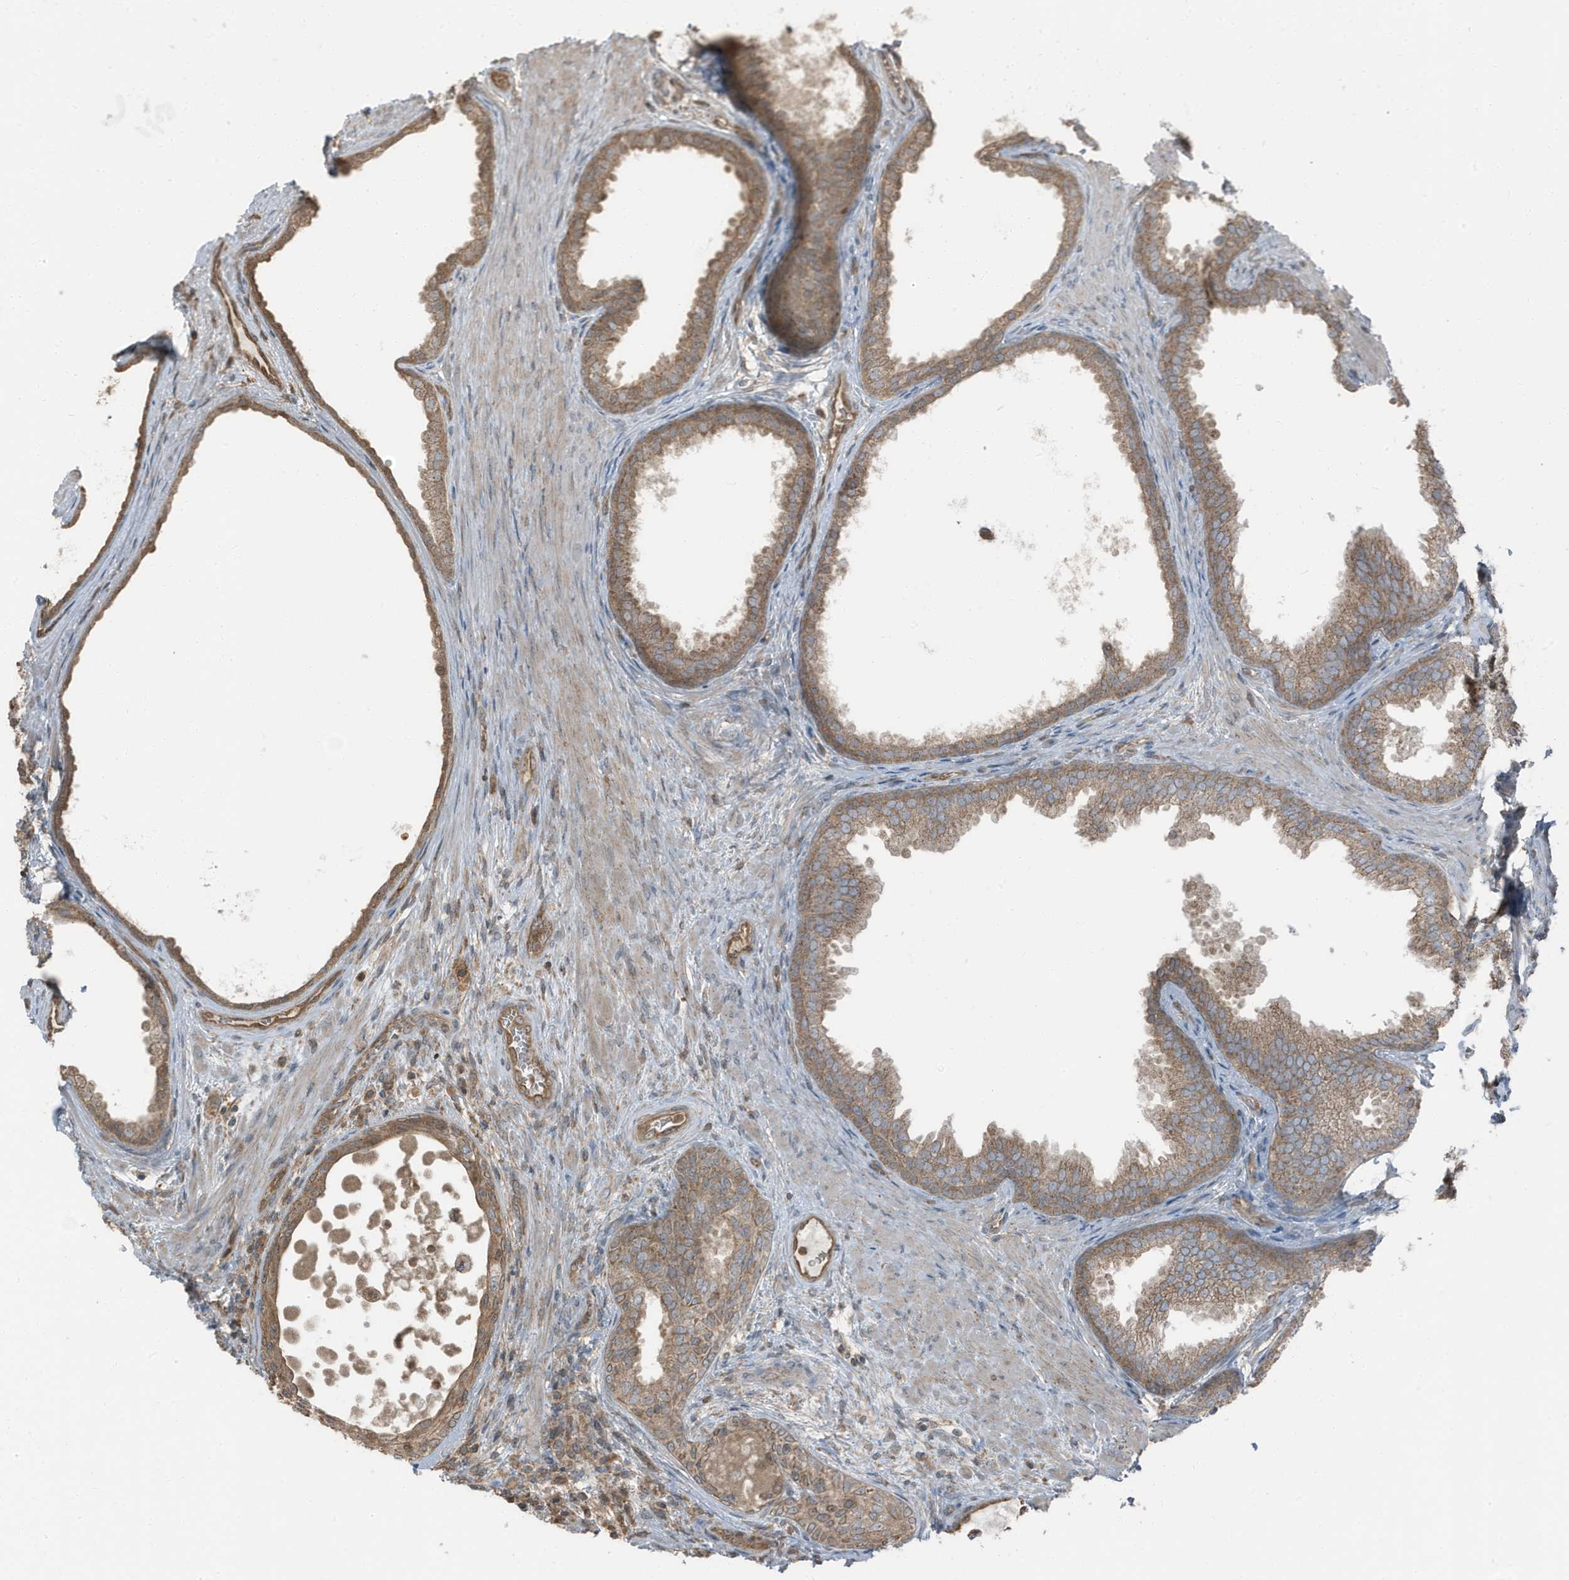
{"staining": {"intensity": "moderate", "quantity": ">75%", "location": "cytoplasmic/membranous"}, "tissue": "prostate", "cell_type": "Glandular cells", "image_type": "normal", "snomed": [{"axis": "morphology", "description": "Normal tissue, NOS"}, {"axis": "topography", "description": "Prostate"}], "caption": "A brown stain highlights moderate cytoplasmic/membranous staining of a protein in glandular cells of unremarkable human prostate. (DAB IHC, brown staining for protein, blue staining for nuclei).", "gene": "AZI2", "patient": {"sex": "male", "age": 76}}